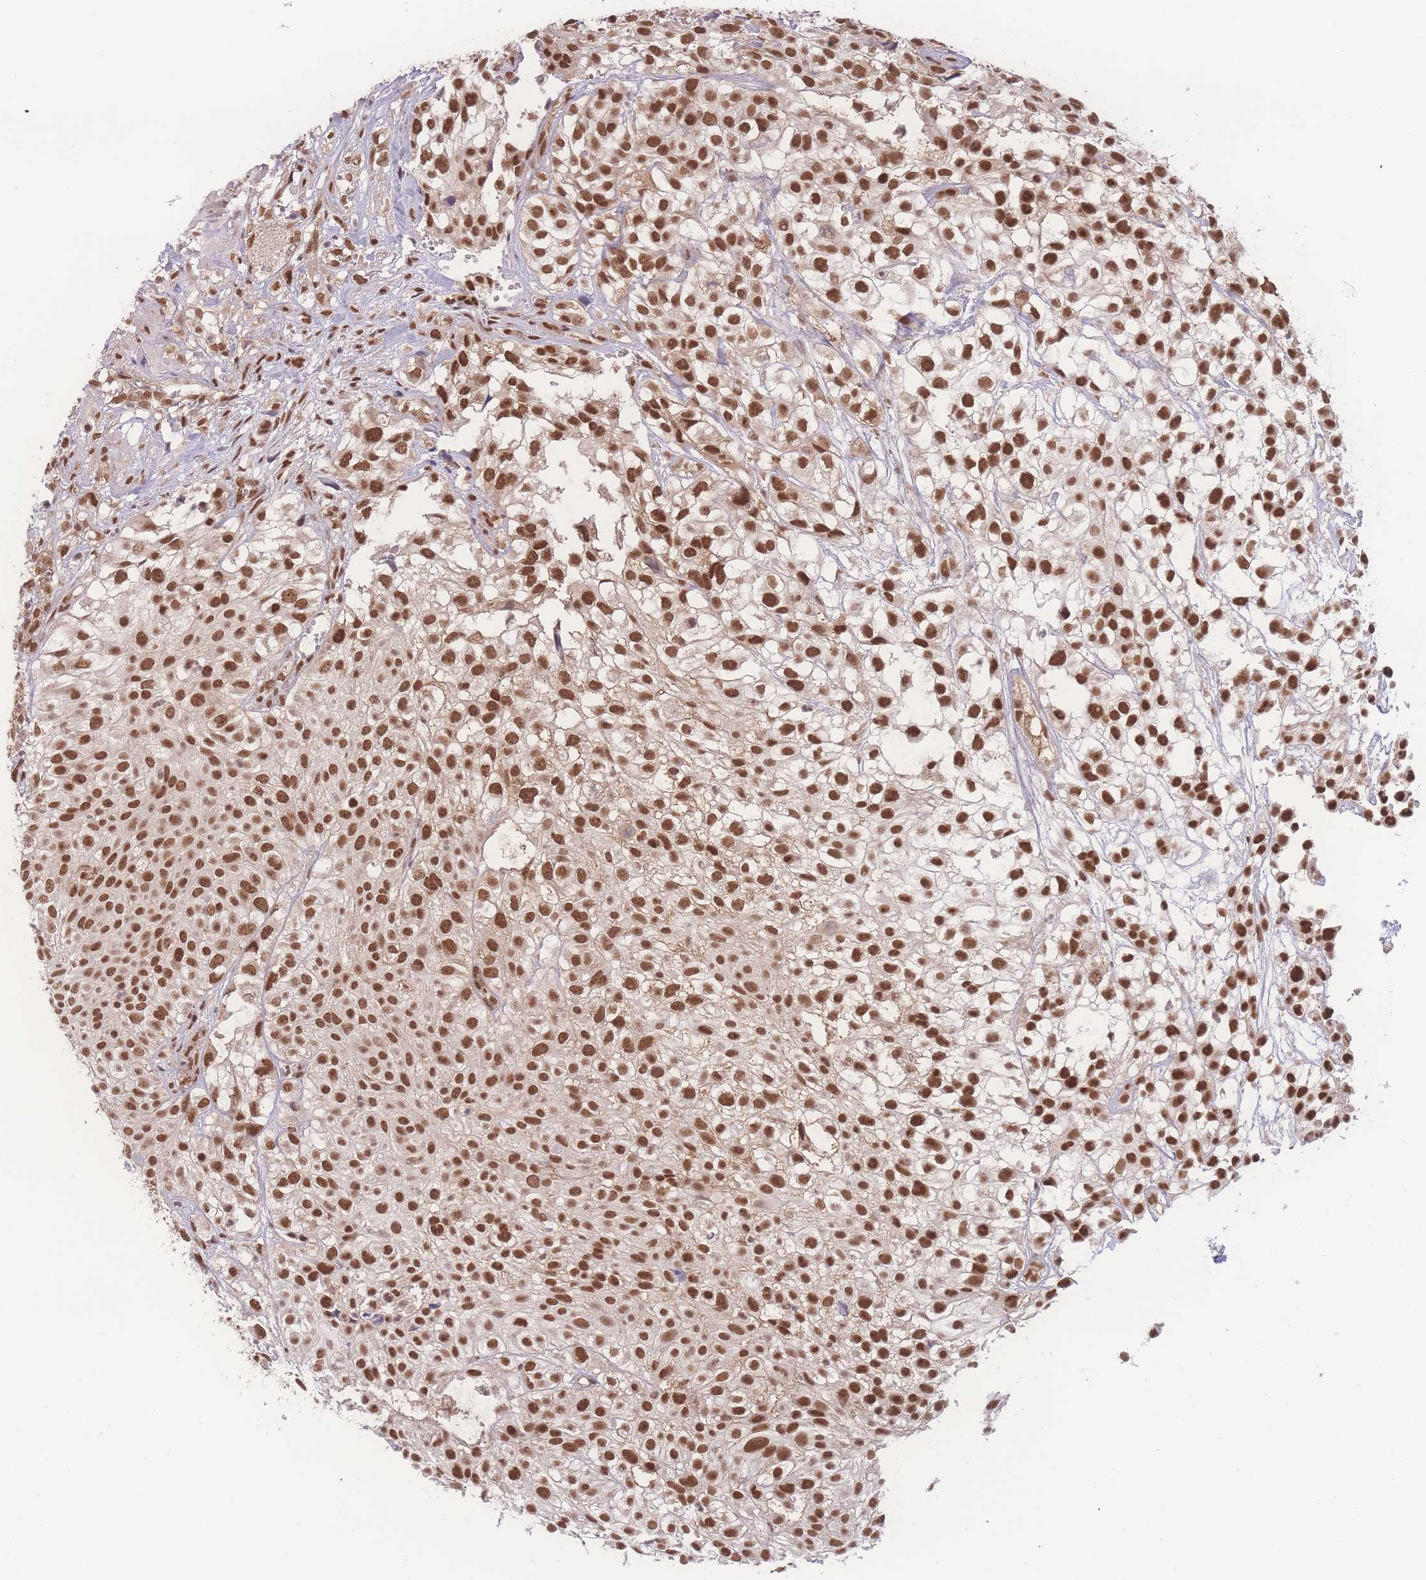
{"staining": {"intensity": "strong", "quantity": ">75%", "location": "nuclear"}, "tissue": "urothelial cancer", "cell_type": "Tumor cells", "image_type": "cancer", "snomed": [{"axis": "morphology", "description": "Urothelial carcinoma, High grade"}, {"axis": "topography", "description": "Urinary bladder"}], "caption": "There is high levels of strong nuclear expression in tumor cells of high-grade urothelial carcinoma, as demonstrated by immunohistochemical staining (brown color).", "gene": "RAVER1", "patient": {"sex": "male", "age": 56}}